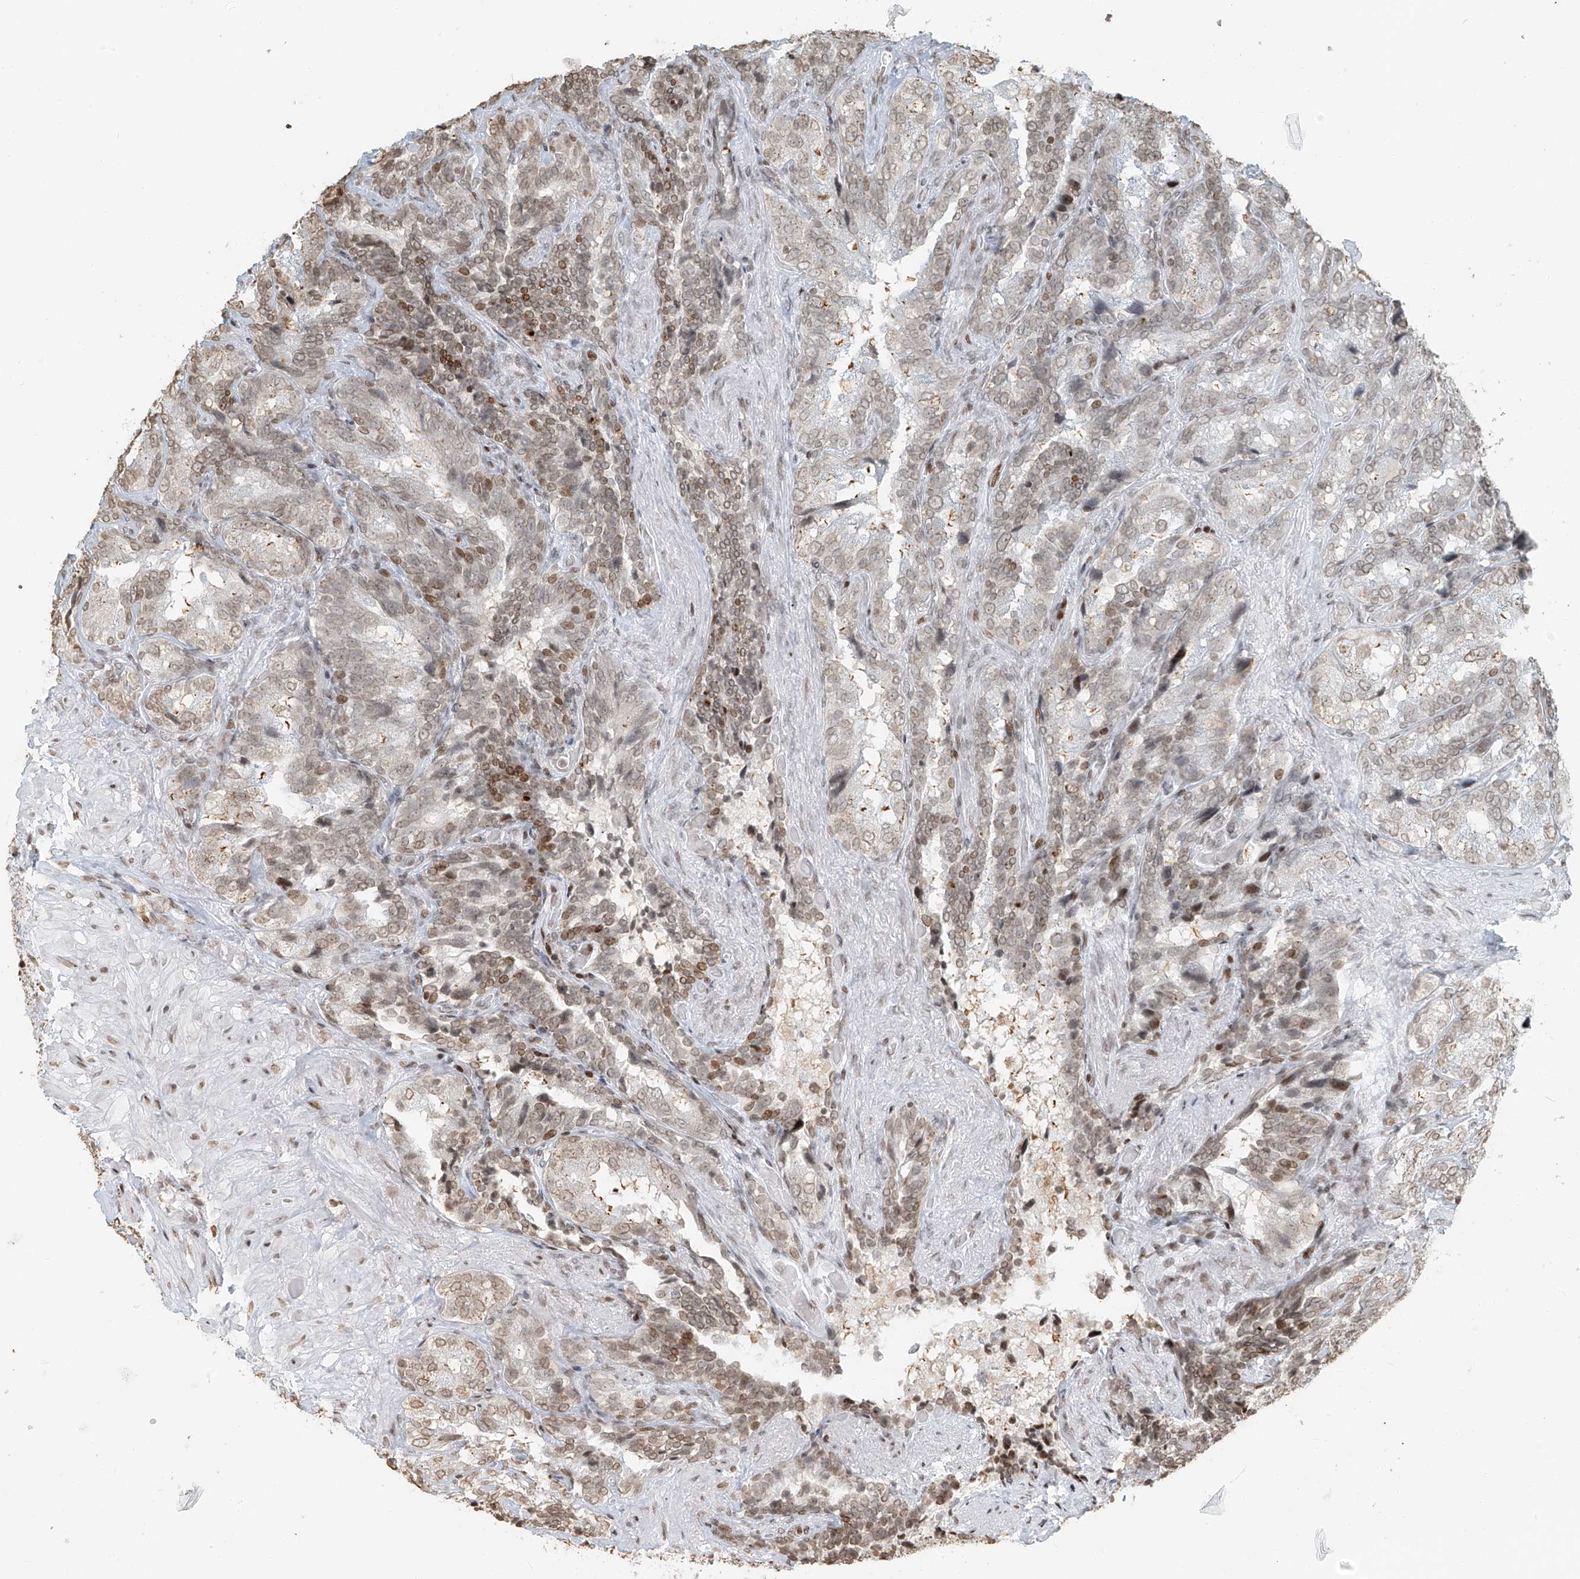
{"staining": {"intensity": "moderate", "quantity": "25%-75%", "location": "nuclear"}, "tissue": "seminal vesicle", "cell_type": "Glandular cells", "image_type": "normal", "snomed": [{"axis": "morphology", "description": "Normal tissue, NOS"}, {"axis": "topography", "description": "Seminal veicle"}, {"axis": "topography", "description": "Peripheral nerve tissue"}], "caption": "DAB (3,3'-diaminobenzidine) immunohistochemical staining of benign seminal vesicle reveals moderate nuclear protein expression in approximately 25%-75% of glandular cells. (IHC, brightfield microscopy, high magnification).", "gene": "C17orf58", "patient": {"sex": "male", "age": 63}}